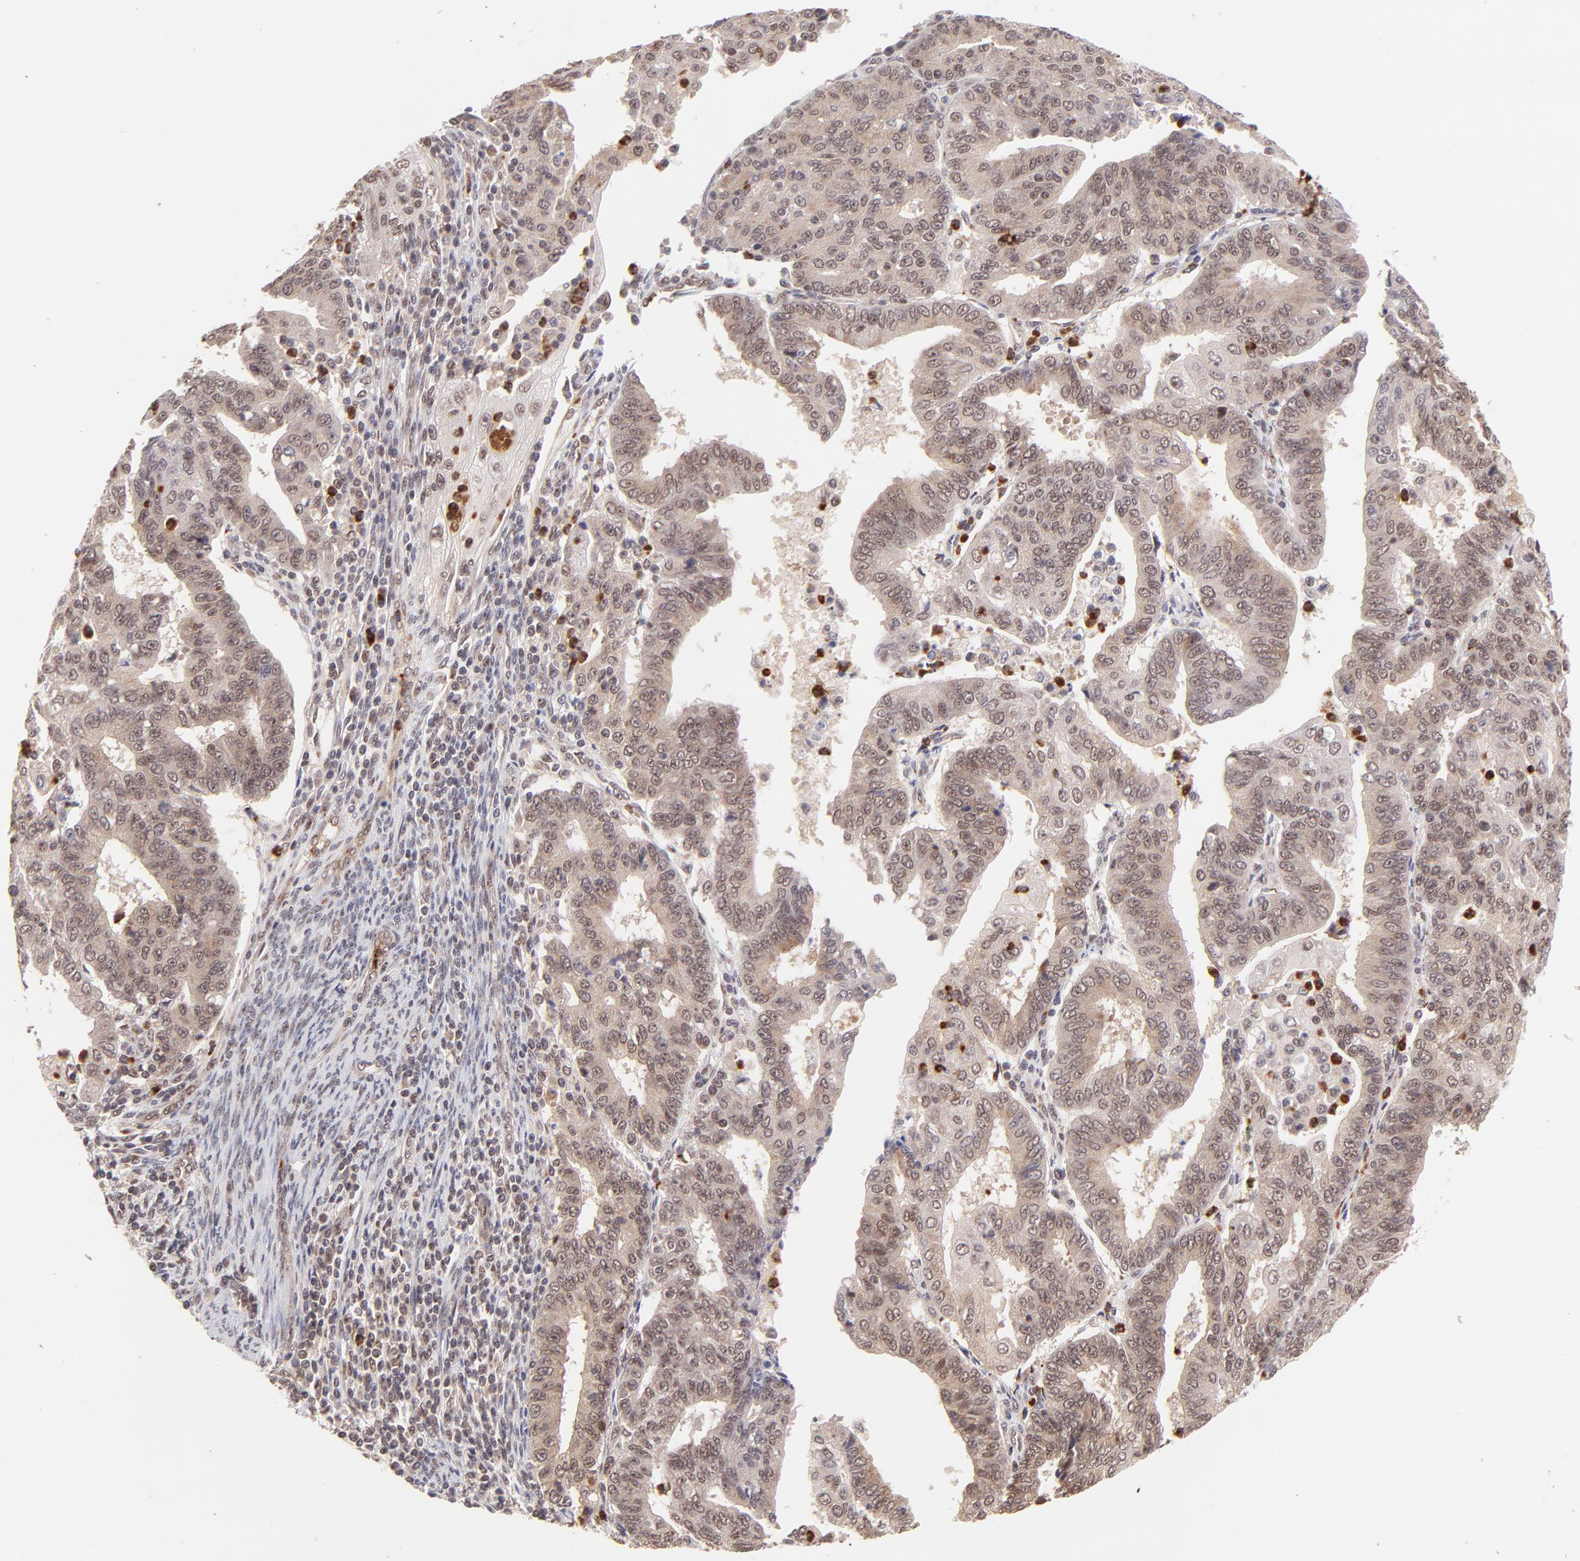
{"staining": {"intensity": "moderate", "quantity": ">75%", "location": "nuclear"}, "tissue": "endometrial cancer", "cell_type": "Tumor cells", "image_type": "cancer", "snomed": [{"axis": "morphology", "description": "Adenocarcinoma, NOS"}, {"axis": "topography", "description": "Endometrium"}], "caption": "IHC histopathology image of endometrial cancer stained for a protein (brown), which shows medium levels of moderate nuclear staining in about >75% of tumor cells.", "gene": "MED12", "patient": {"sex": "female", "age": 56}}